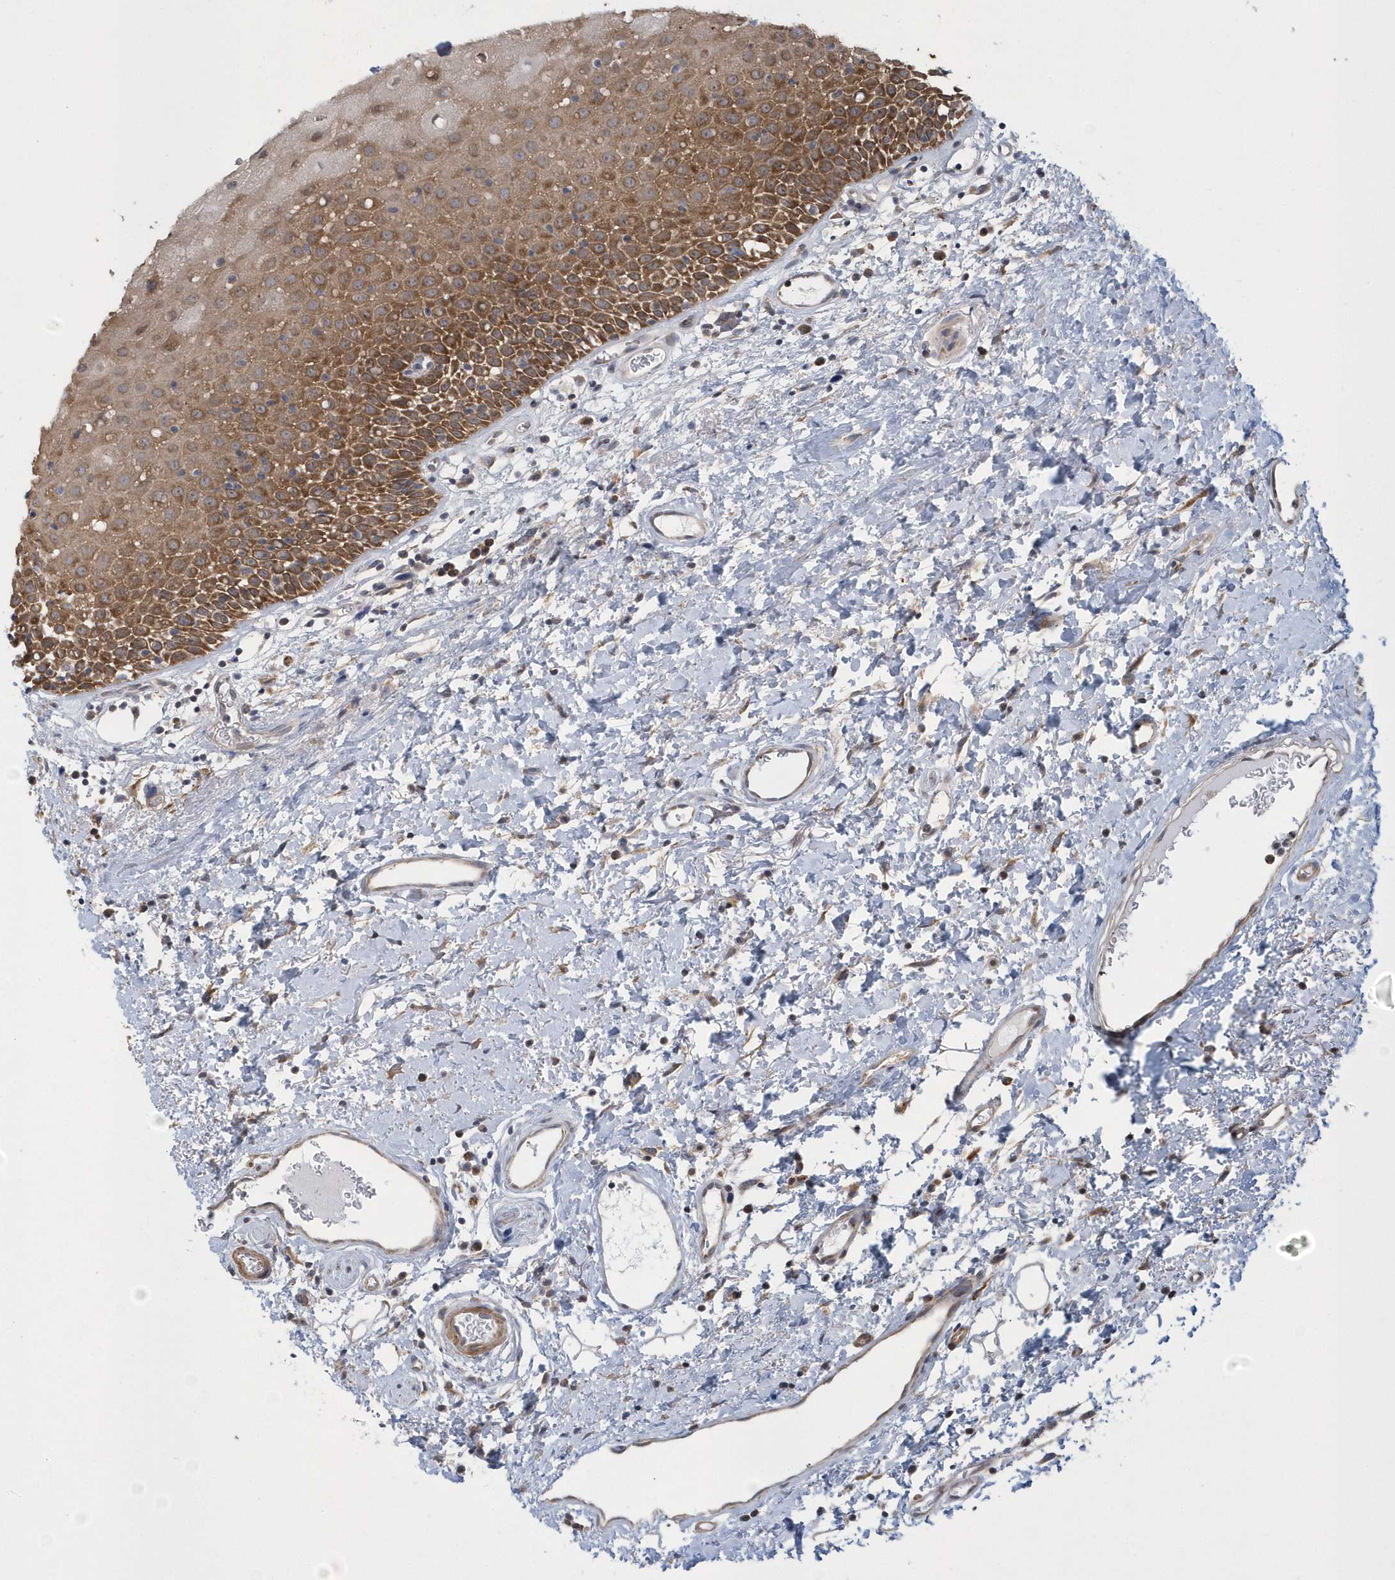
{"staining": {"intensity": "strong", "quantity": ">75%", "location": "cytoplasmic/membranous"}, "tissue": "oral mucosa", "cell_type": "Squamous epithelial cells", "image_type": "normal", "snomed": [{"axis": "morphology", "description": "Normal tissue, NOS"}, {"axis": "topography", "description": "Oral tissue"}], "caption": "This is a histology image of immunohistochemistry staining of normal oral mucosa, which shows strong expression in the cytoplasmic/membranous of squamous epithelial cells.", "gene": "SLX9", "patient": {"sex": "male", "age": 74}}